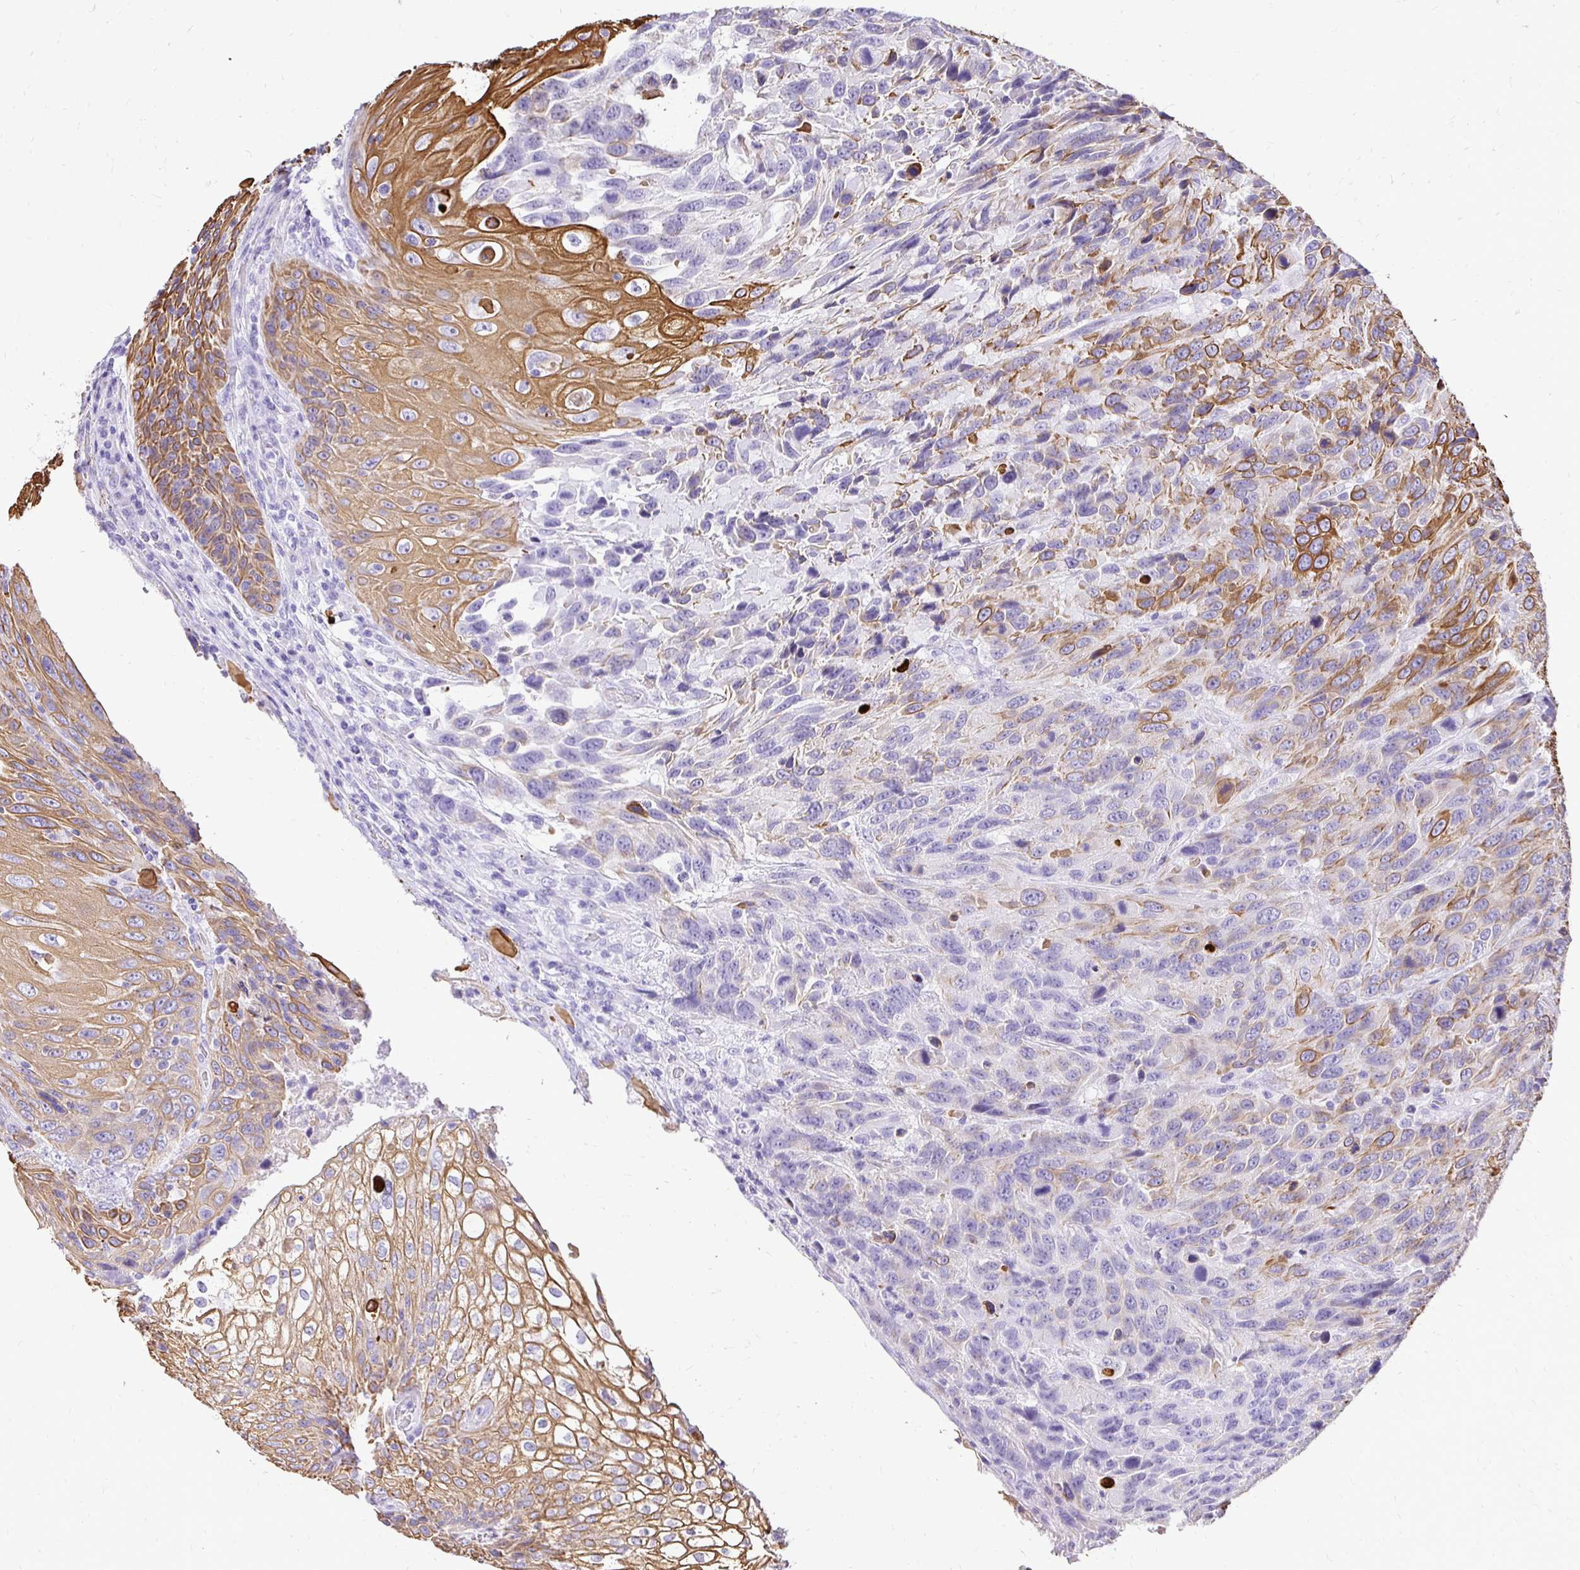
{"staining": {"intensity": "moderate", "quantity": "25%-75%", "location": "cytoplasmic/membranous"}, "tissue": "urothelial cancer", "cell_type": "Tumor cells", "image_type": "cancer", "snomed": [{"axis": "morphology", "description": "Urothelial carcinoma, High grade"}, {"axis": "topography", "description": "Urinary bladder"}], "caption": "Immunohistochemistry (IHC) image of urothelial cancer stained for a protein (brown), which displays medium levels of moderate cytoplasmic/membranous positivity in approximately 25%-75% of tumor cells.", "gene": "TAF1D", "patient": {"sex": "female", "age": 70}}